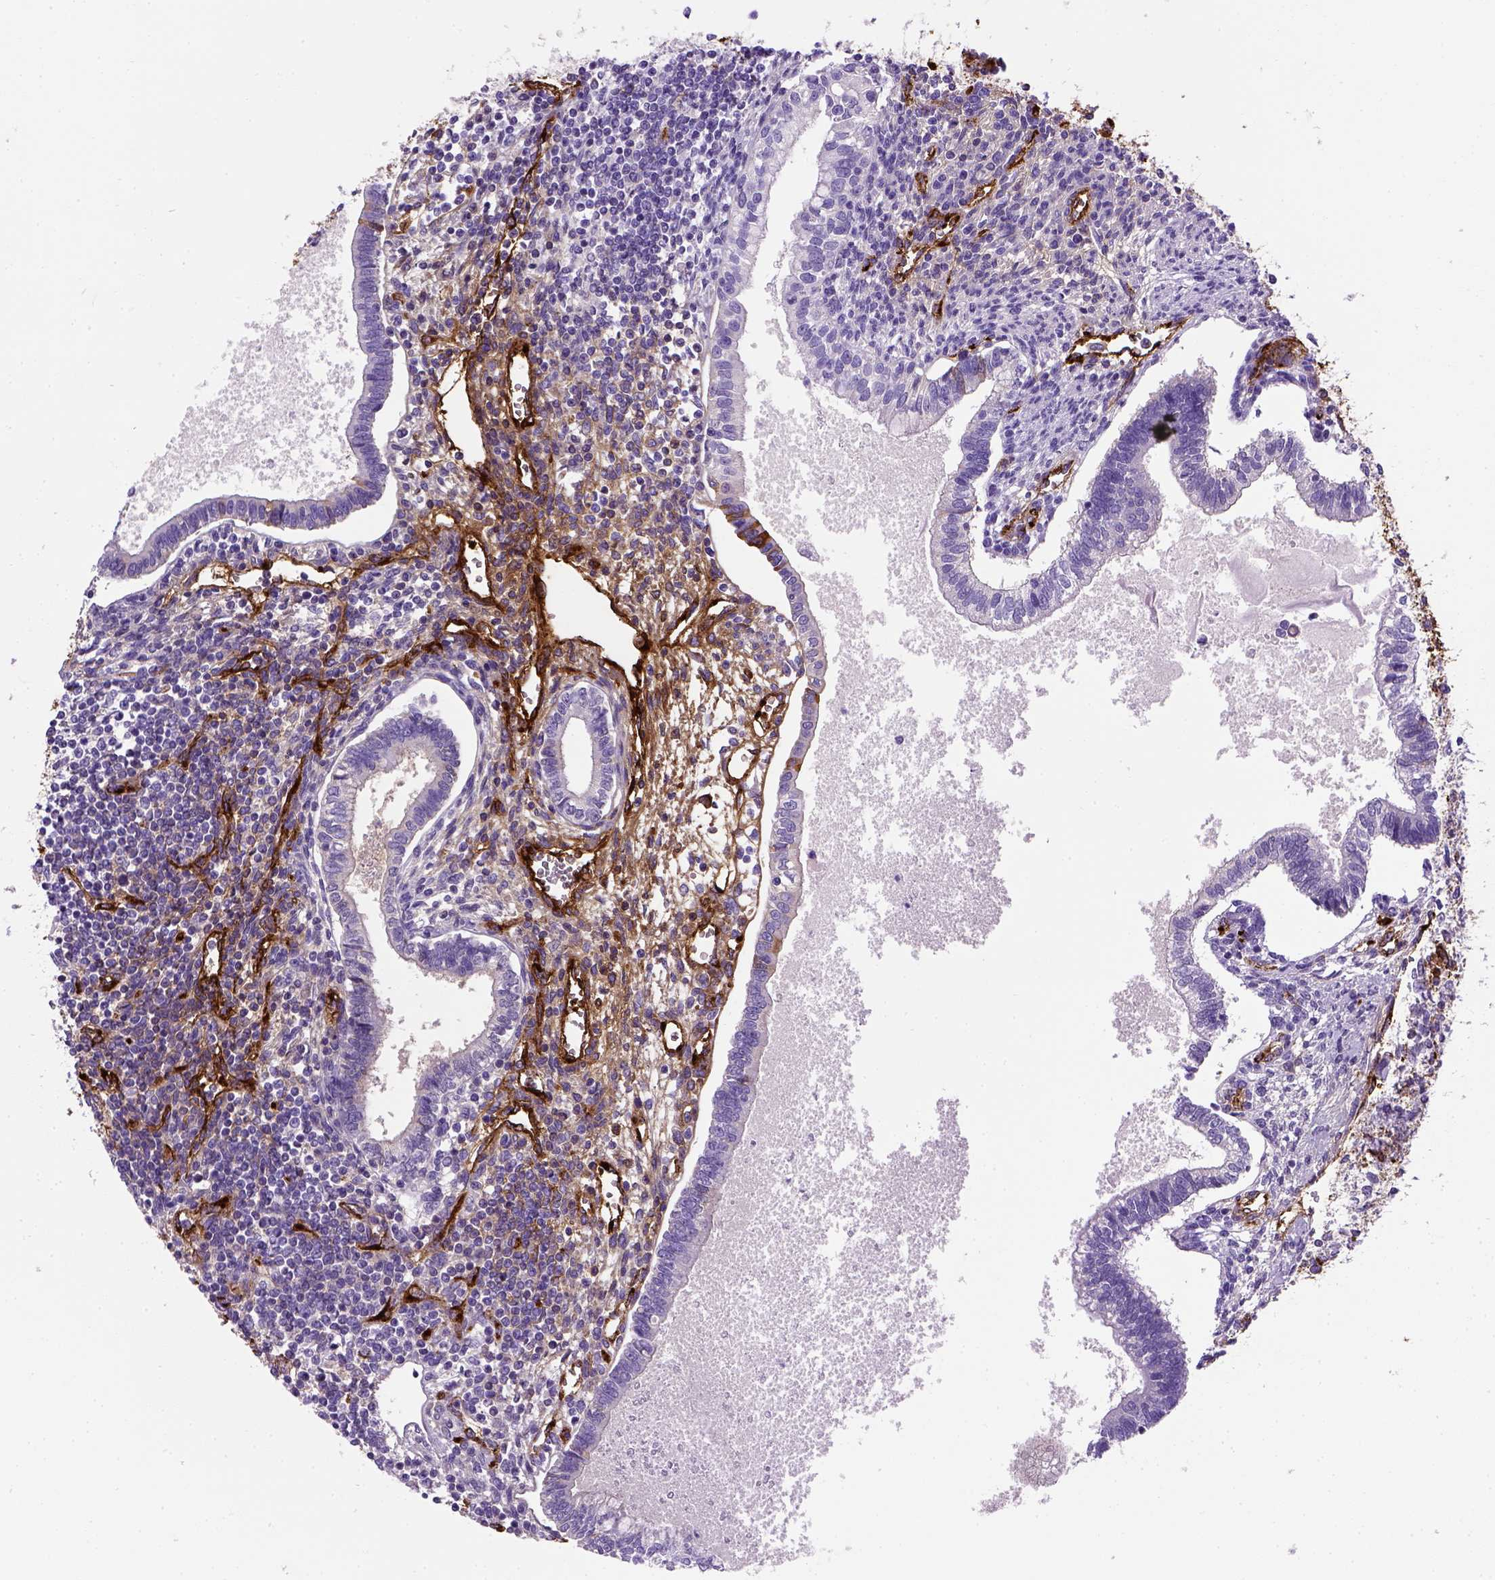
{"staining": {"intensity": "negative", "quantity": "none", "location": "none"}, "tissue": "testis cancer", "cell_type": "Tumor cells", "image_type": "cancer", "snomed": [{"axis": "morphology", "description": "Carcinoma, Embryonal, NOS"}, {"axis": "topography", "description": "Testis"}], "caption": "The immunohistochemistry (IHC) photomicrograph has no significant expression in tumor cells of testis cancer (embryonal carcinoma) tissue.", "gene": "VWF", "patient": {"sex": "male", "age": 37}}